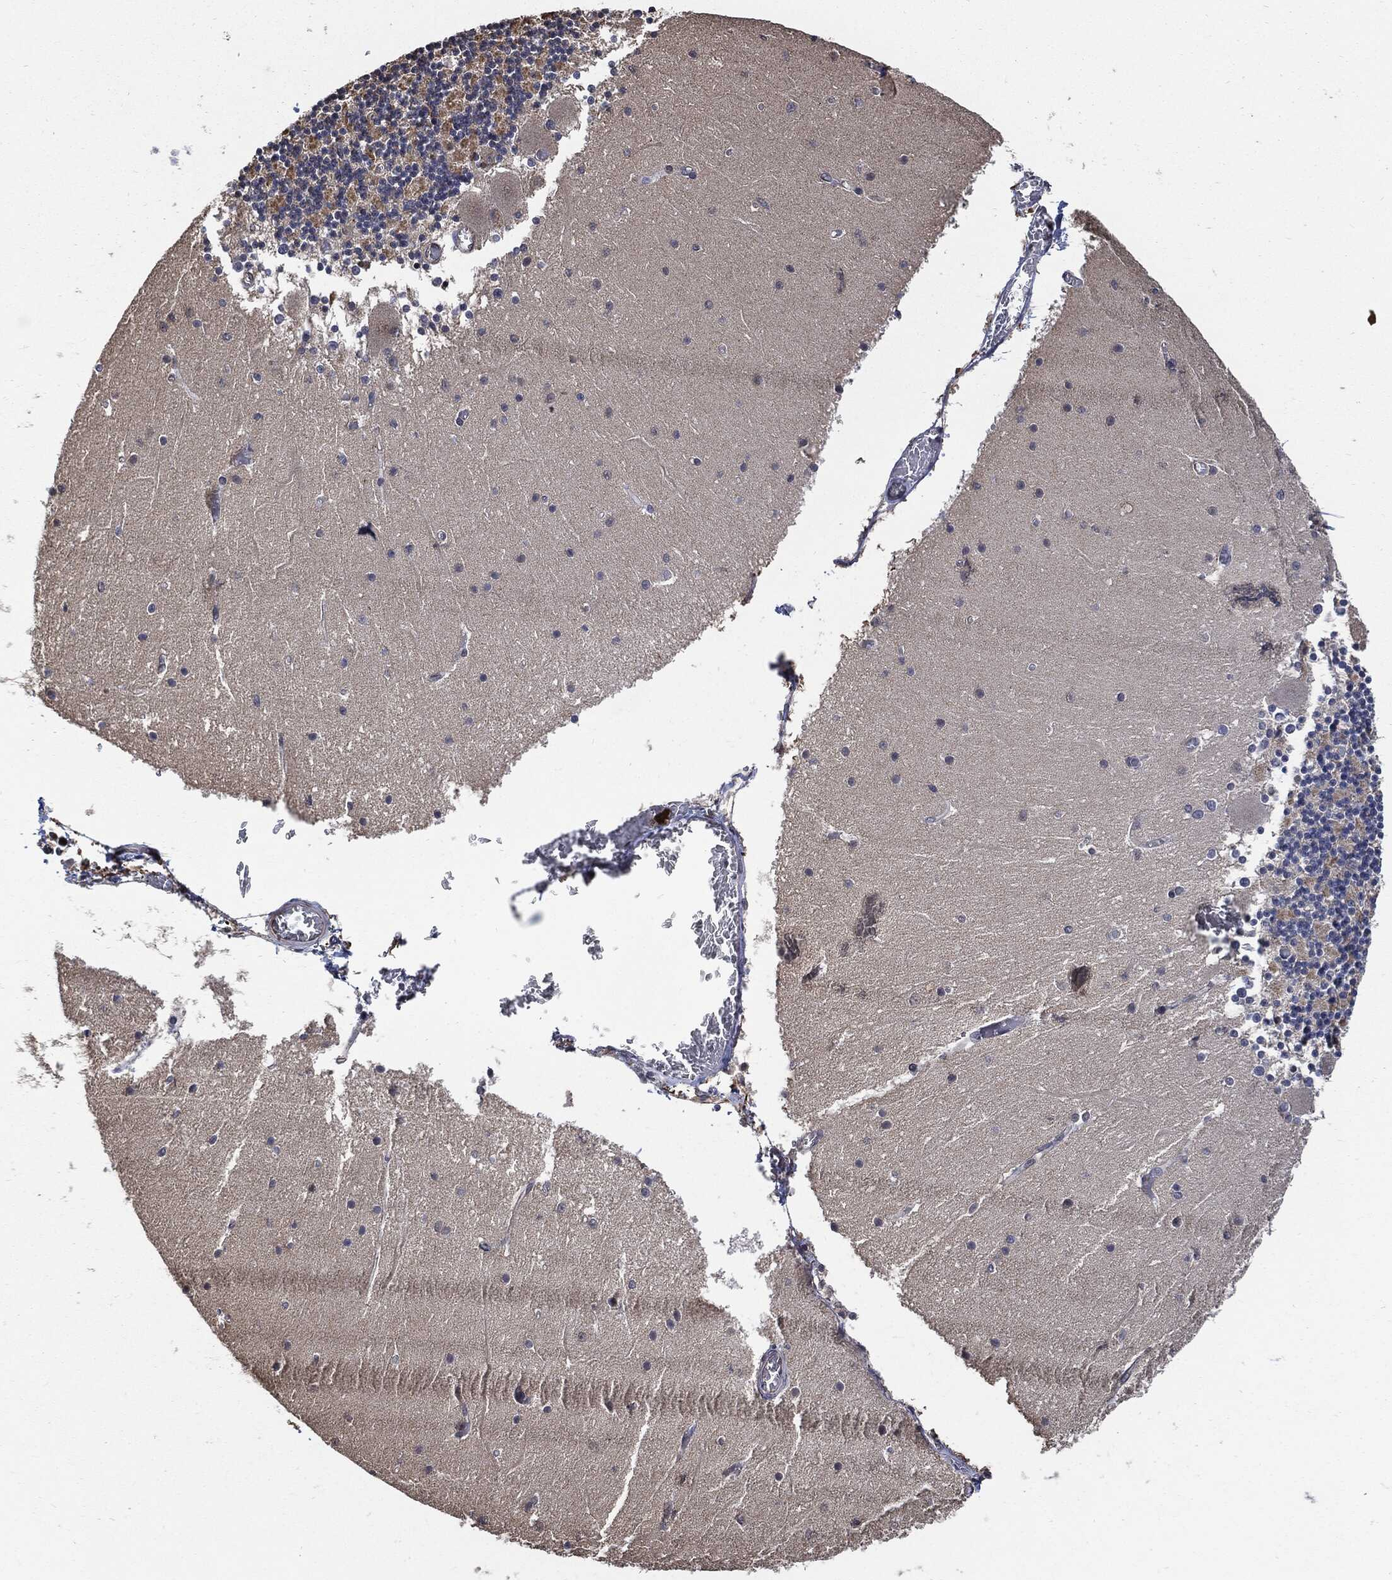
{"staining": {"intensity": "negative", "quantity": "none", "location": "none"}, "tissue": "cerebellum", "cell_type": "Cells in granular layer", "image_type": "normal", "snomed": [{"axis": "morphology", "description": "Normal tissue, NOS"}, {"axis": "topography", "description": "Cerebellum"}], "caption": "Cerebellum stained for a protein using immunohistochemistry displays no staining cells in granular layer.", "gene": "S100A9", "patient": {"sex": "female", "age": 28}}